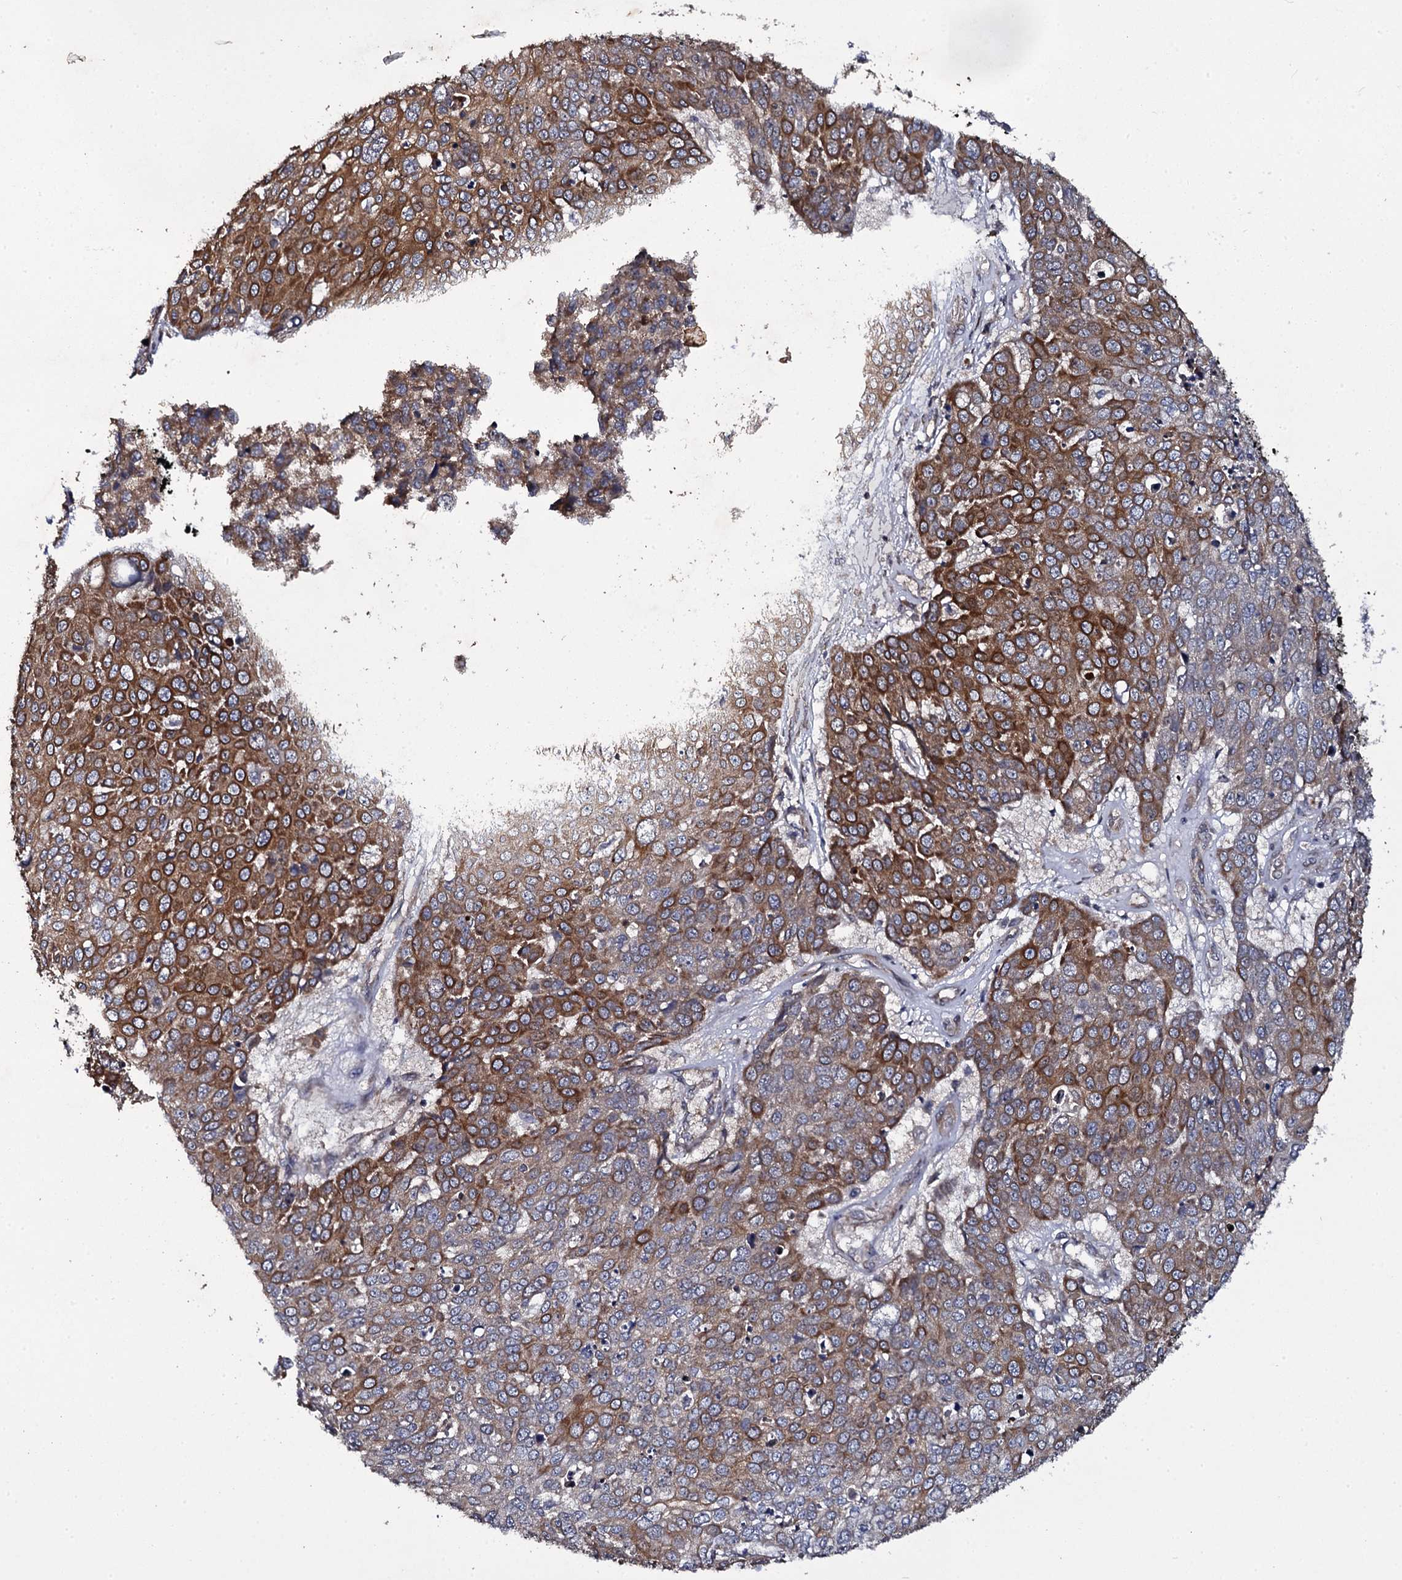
{"staining": {"intensity": "strong", "quantity": "25%-75%", "location": "cytoplasmic/membranous"}, "tissue": "skin cancer", "cell_type": "Tumor cells", "image_type": "cancer", "snomed": [{"axis": "morphology", "description": "Squamous cell carcinoma, NOS"}, {"axis": "topography", "description": "Skin"}], "caption": "Brown immunohistochemical staining in skin squamous cell carcinoma exhibits strong cytoplasmic/membranous staining in about 25%-75% of tumor cells. (Brightfield microscopy of DAB IHC at high magnification).", "gene": "TTC23", "patient": {"sex": "male", "age": 71}}